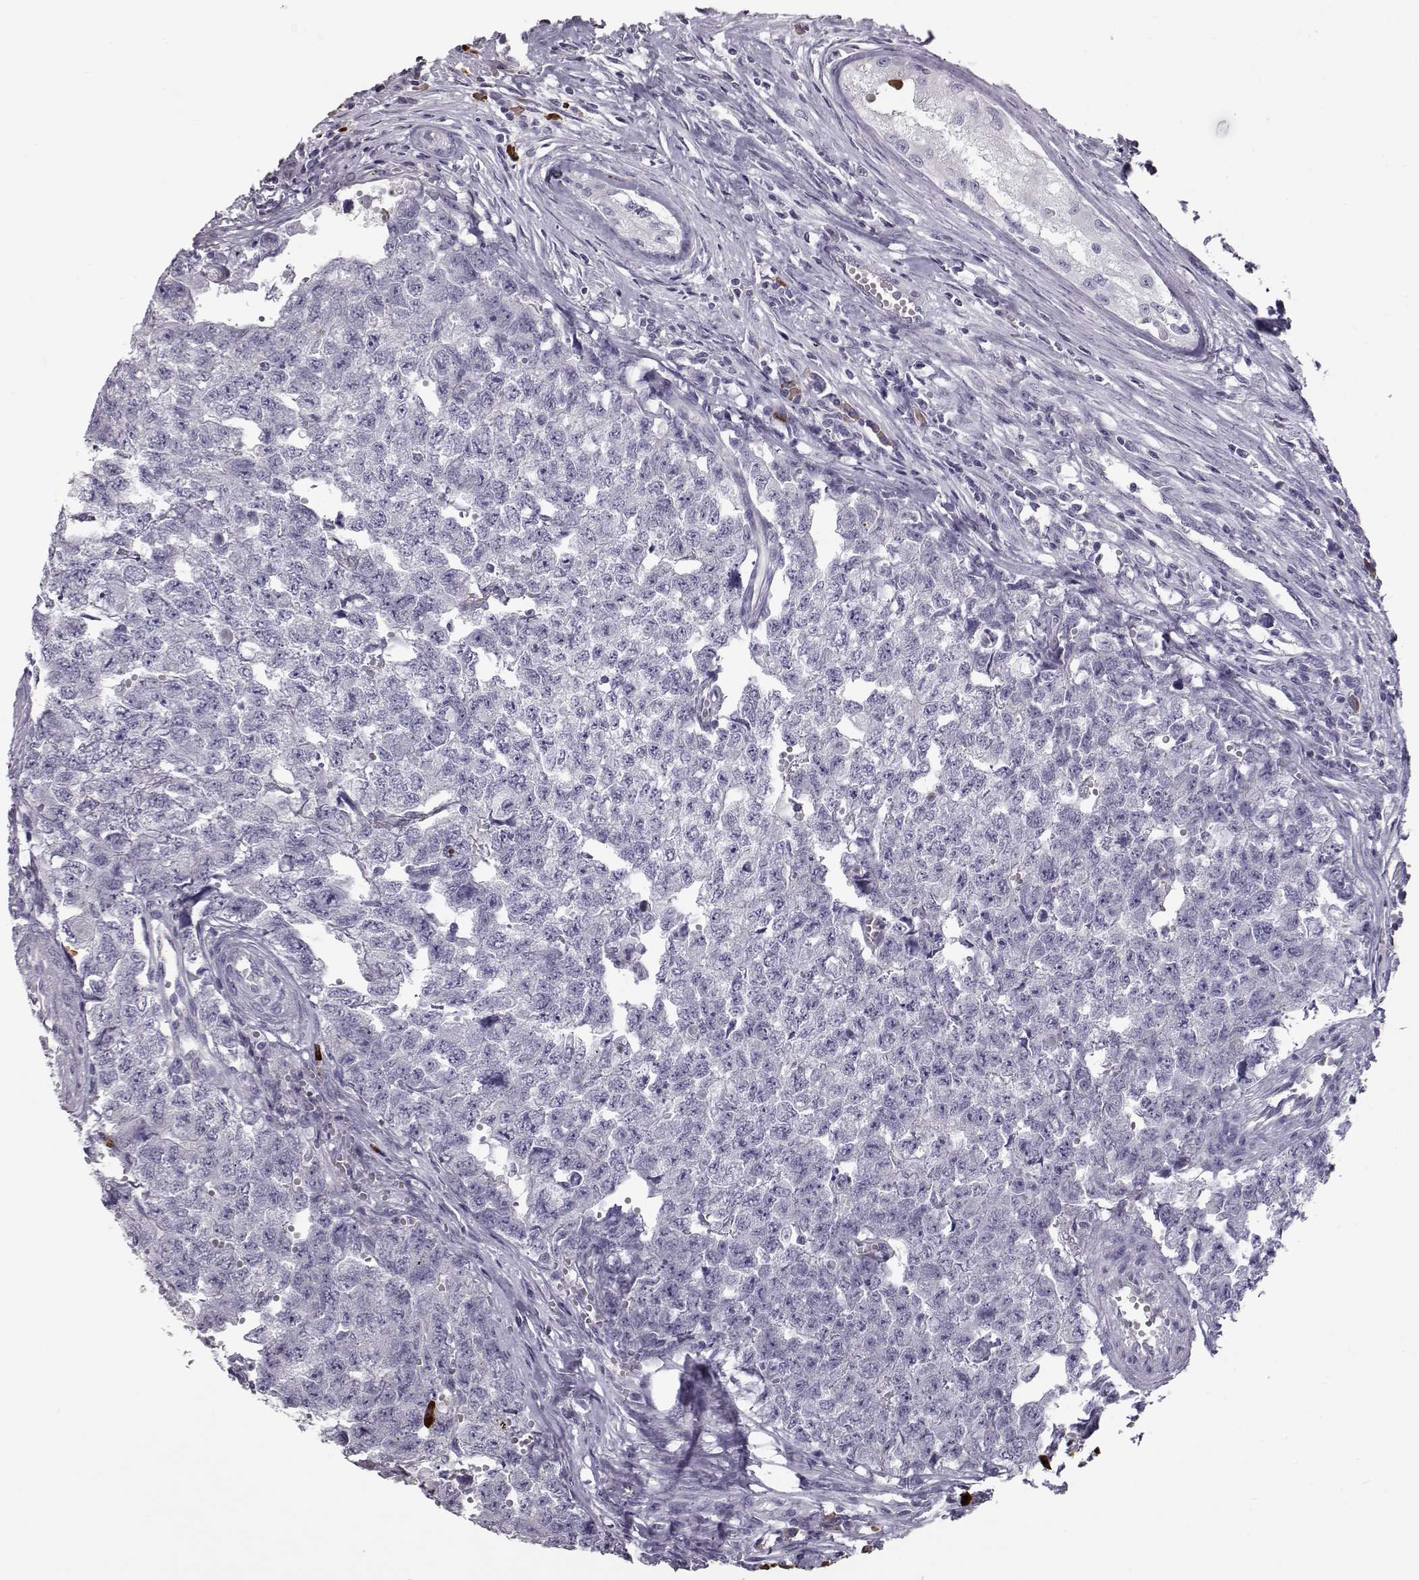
{"staining": {"intensity": "negative", "quantity": "none", "location": "none"}, "tissue": "testis cancer", "cell_type": "Tumor cells", "image_type": "cancer", "snomed": [{"axis": "morphology", "description": "Seminoma, NOS"}, {"axis": "morphology", "description": "Carcinoma, Embryonal, NOS"}, {"axis": "topography", "description": "Testis"}], "caption": "Immunohistochemistry (IHC) photomicrograph of neoplastic tissue: testis seminoma stained with DAB shows no significant protein staining in tumor cells.", "gene": "CCL19", "patient": {"sex": "male", "age": 22}}